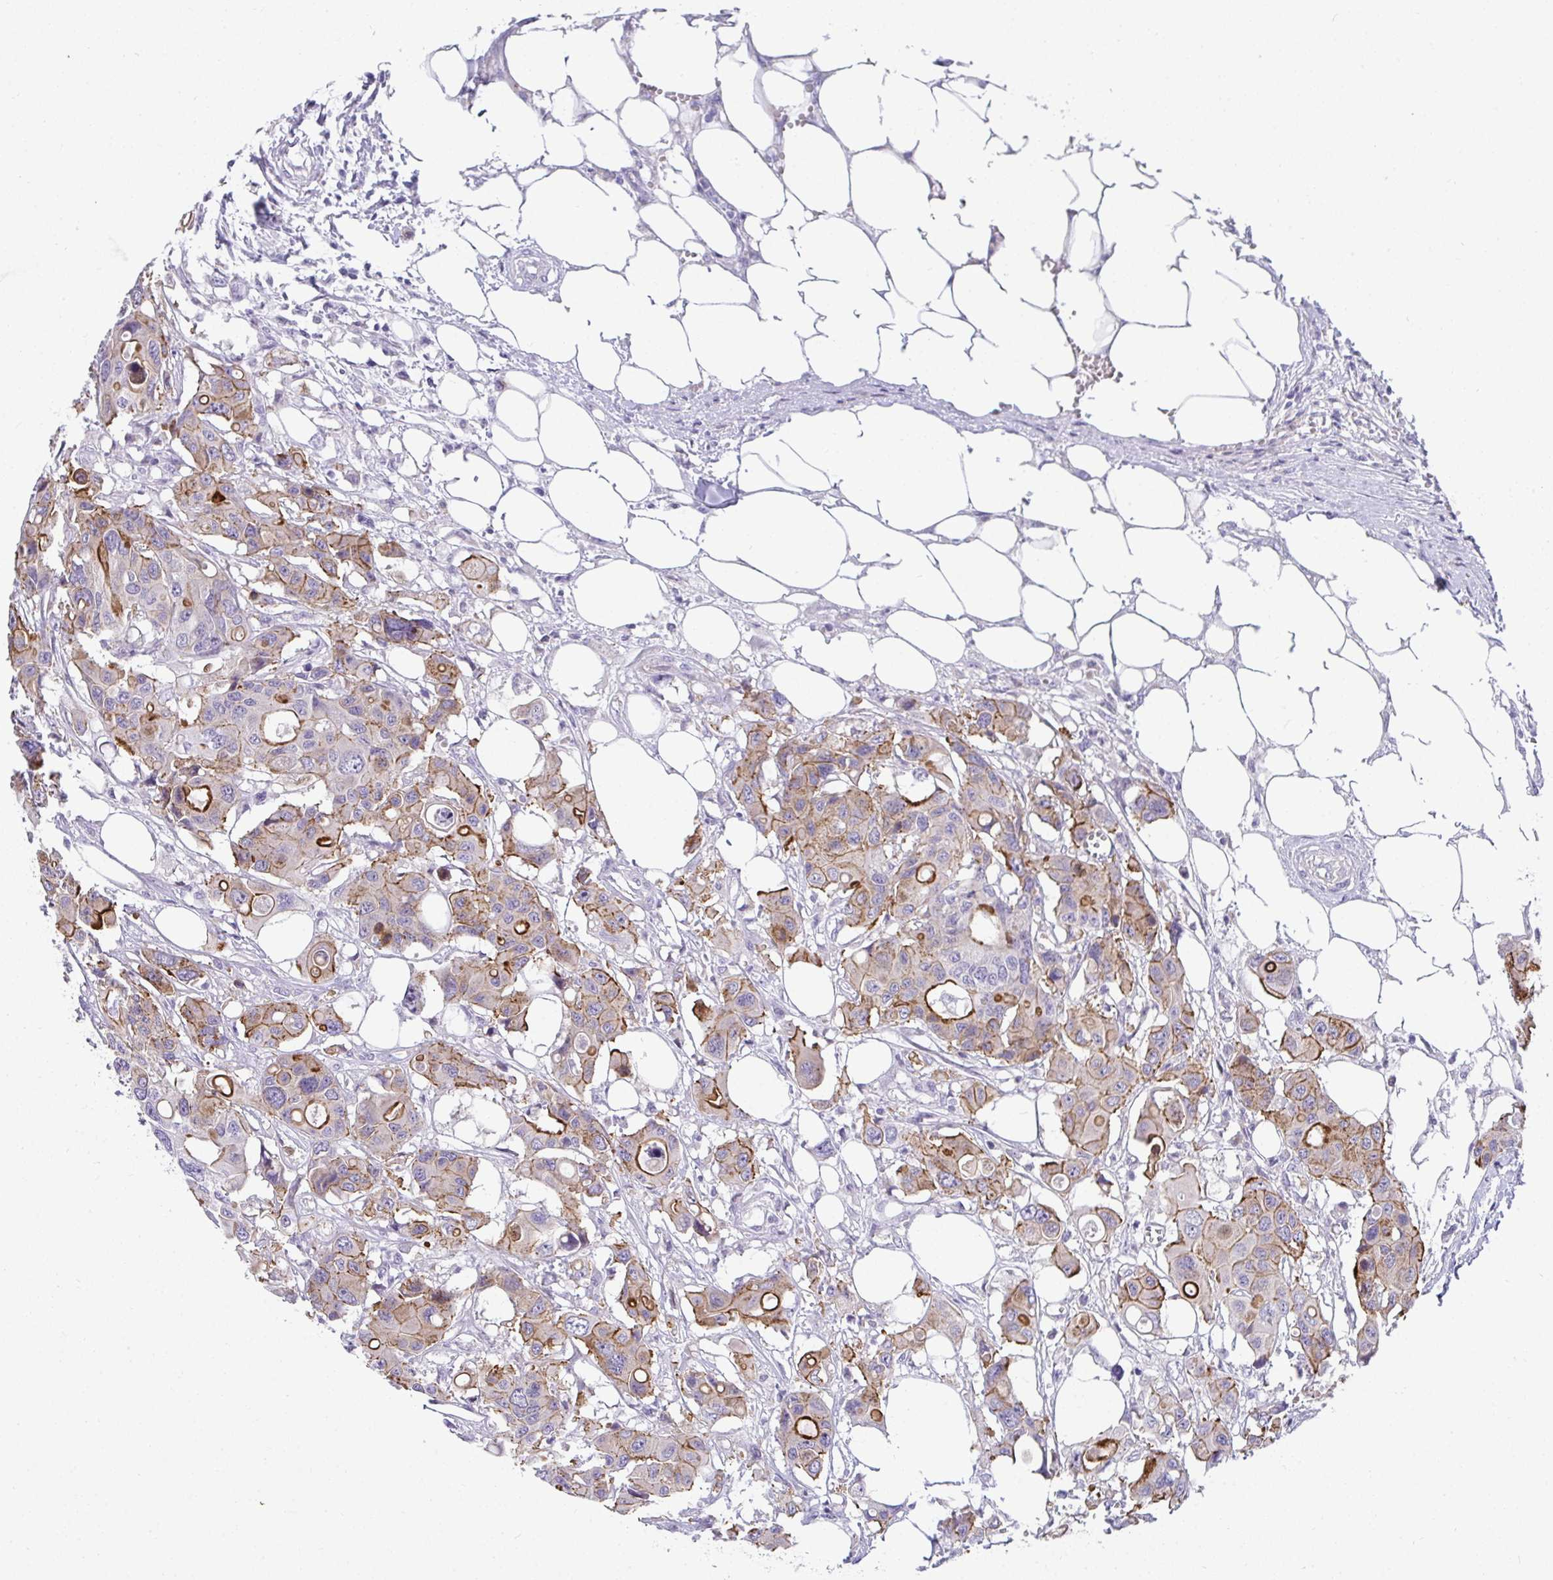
{"staining": {"intensity": "moderate", "quantity": ">75%", "location": "cytoplasmic/membranous"}, "tissue": "colorectal cancer", "cell_type": "Tumor cells", "image_type": "cancer", "snomed": [{"axis": "morphology", "description": "Adenocarcinoma, NOS"}, {"axis": "topography", "description": "Colon"}], "caption": "This micrograph exhibits colorectal cancer stained with immunohistochemistry (IHC) to label a protein in brown. The cytoplasmic/membranous of tumor cells show moderate positivity for the protein. Nuclei are counter-stained blue.", "gene": "AK5", "patient": {"sex": "male", "age": 77}}